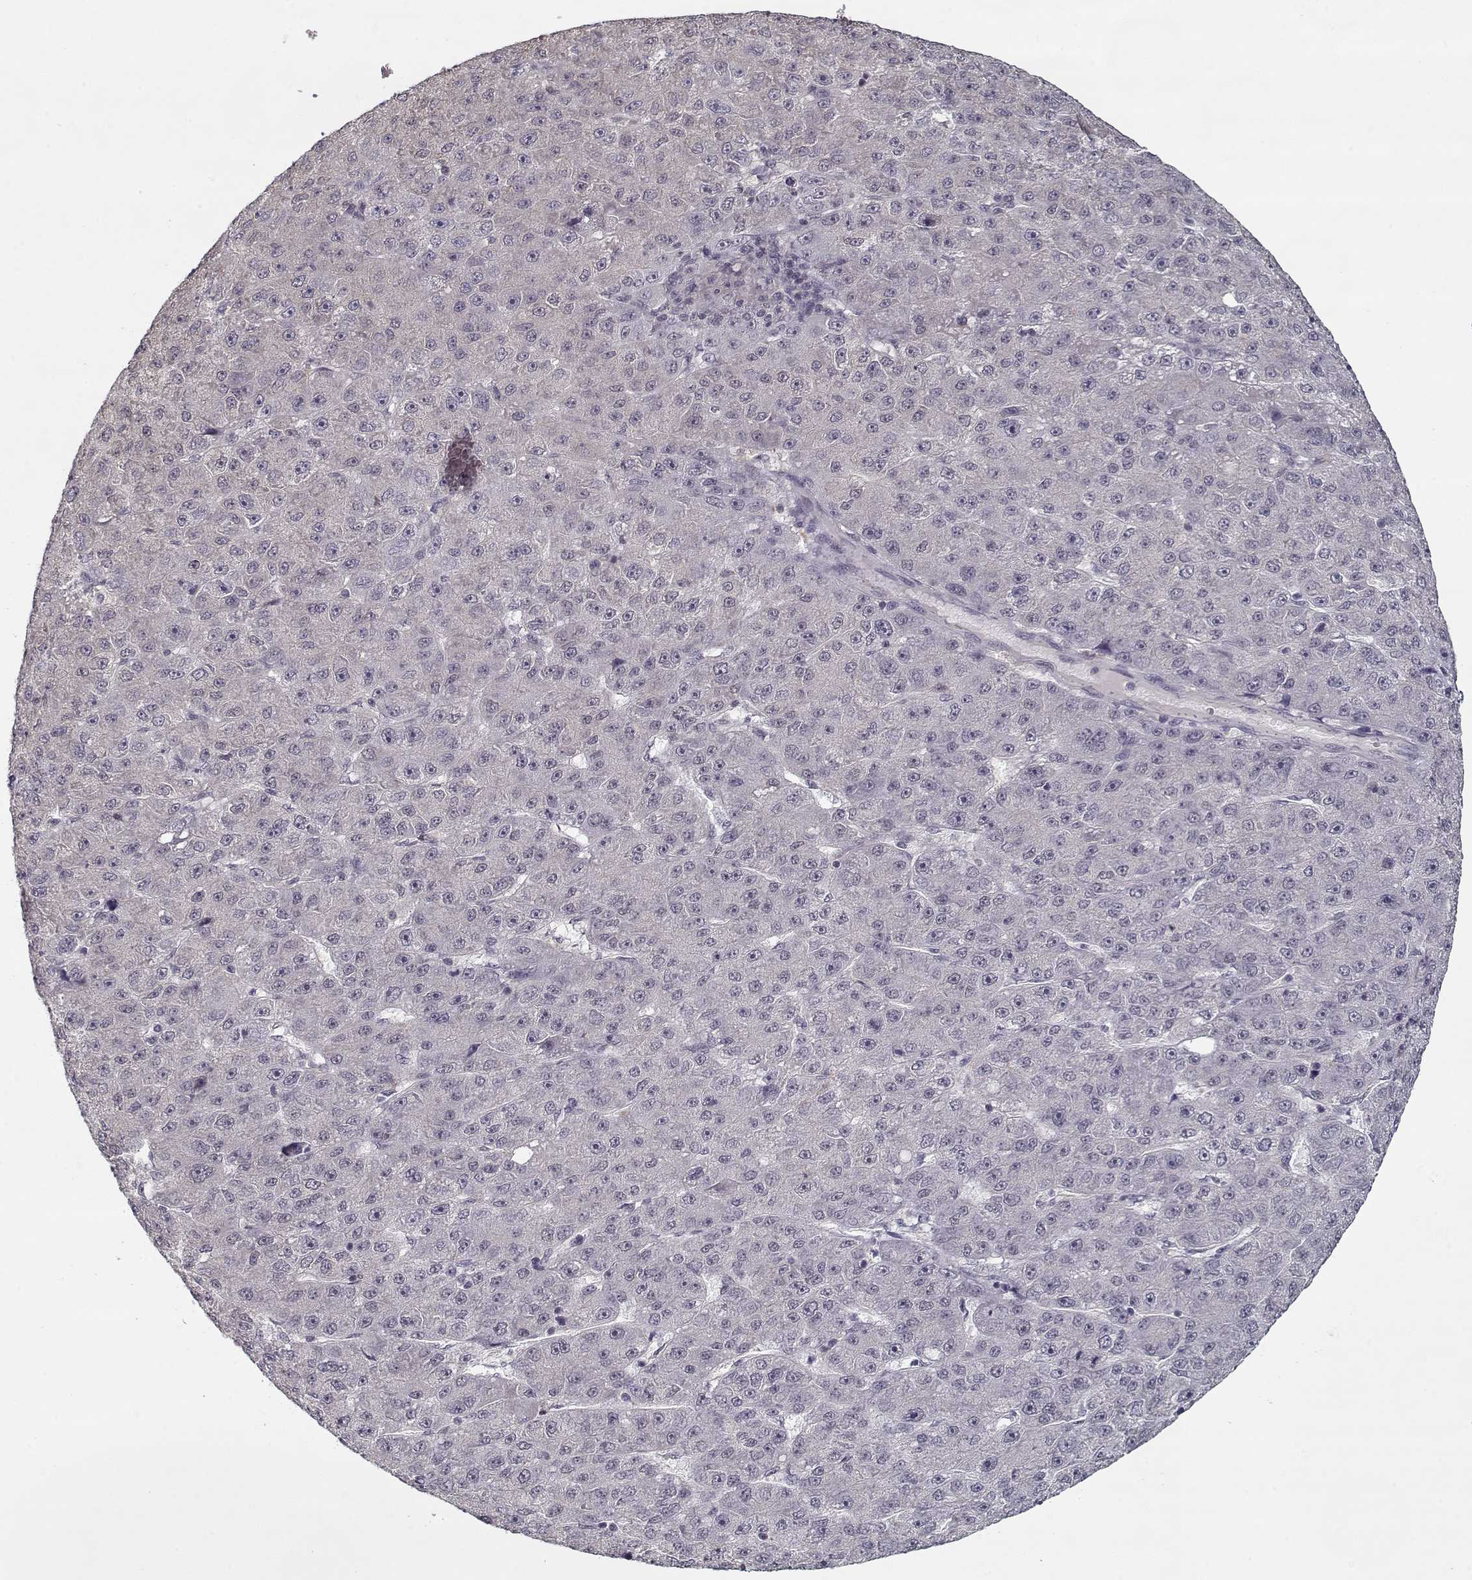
{"staining": {"intensity": "negative", "quantity": "none", "location": "none"}, "tissue": "liver cancer", "cell_type": "Tumor cells", "image_type": "cancer", "snomed": [{"axis": "morphology", "description": "Carcinoma, Hepatocellular, NOS"}, {"axis": "topography", "description": "Liver"}], "caption": "Tumor cells show no significant protein expression in hepatocellular carcinoma (liver).", "gene": "TESPA1", "patient": {"sex": "male", "age": 67}}